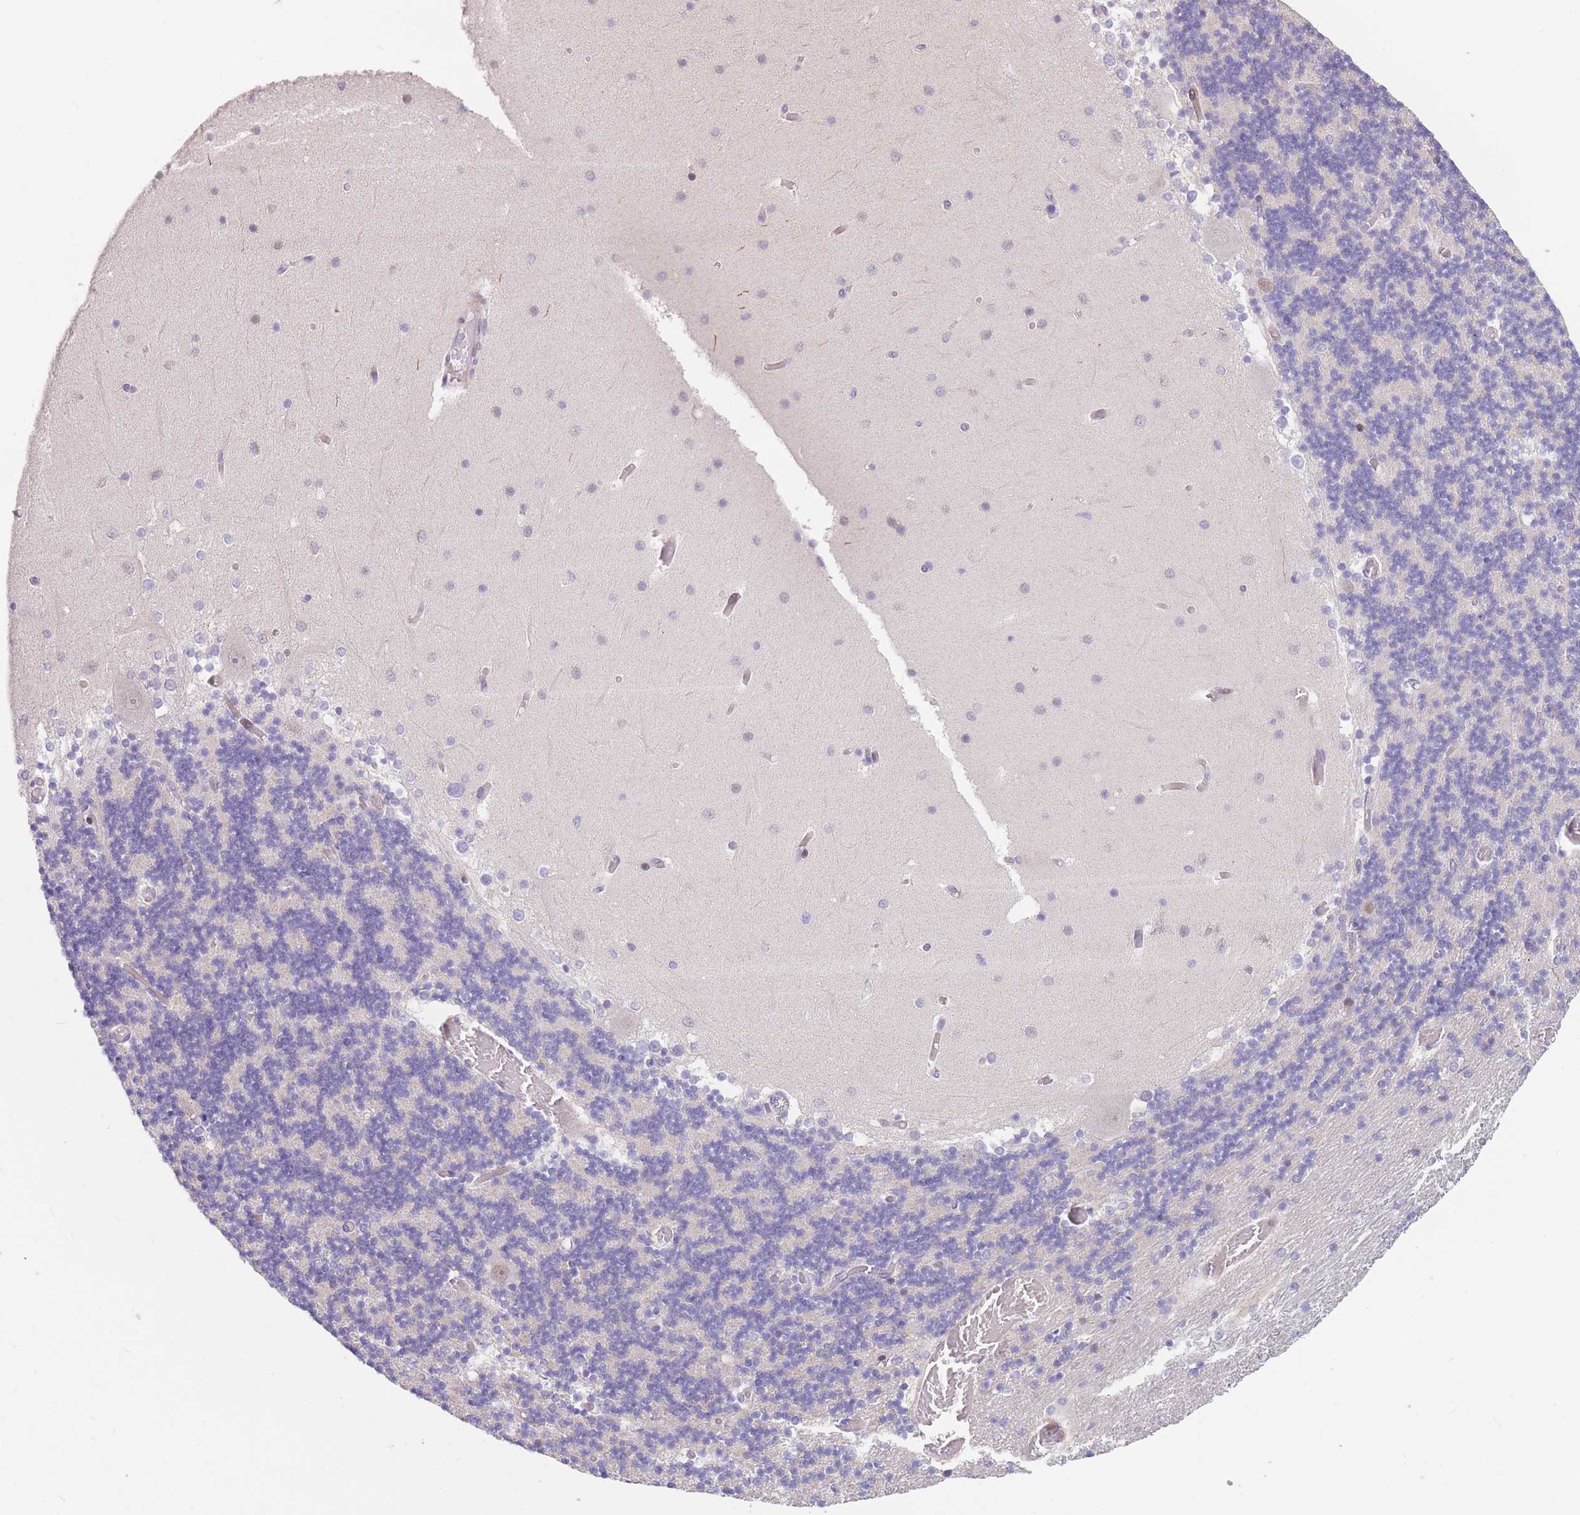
{"staining": {"intensity": "negative", "quantity": "none", "location": "none"}, "tissue": "cerebellum", "cell_type": "Cells in granular layer", "image_type": "normal", "snomed": [{"axis": "morphology", "description": "Normal tissue, NOS"}, {"axis": "topography", "description": "Cerebellum"}], "caption": "This photomicrograph is of unremarkable cerebellum stained with immunohistochemistry (IHC) to label a protein in brown with the nuclei are counter-stained blue. There is no positivity in cells in granular layer.", "gene": "SHCBP1", "patient": {"sex": "female", "age": 28}}